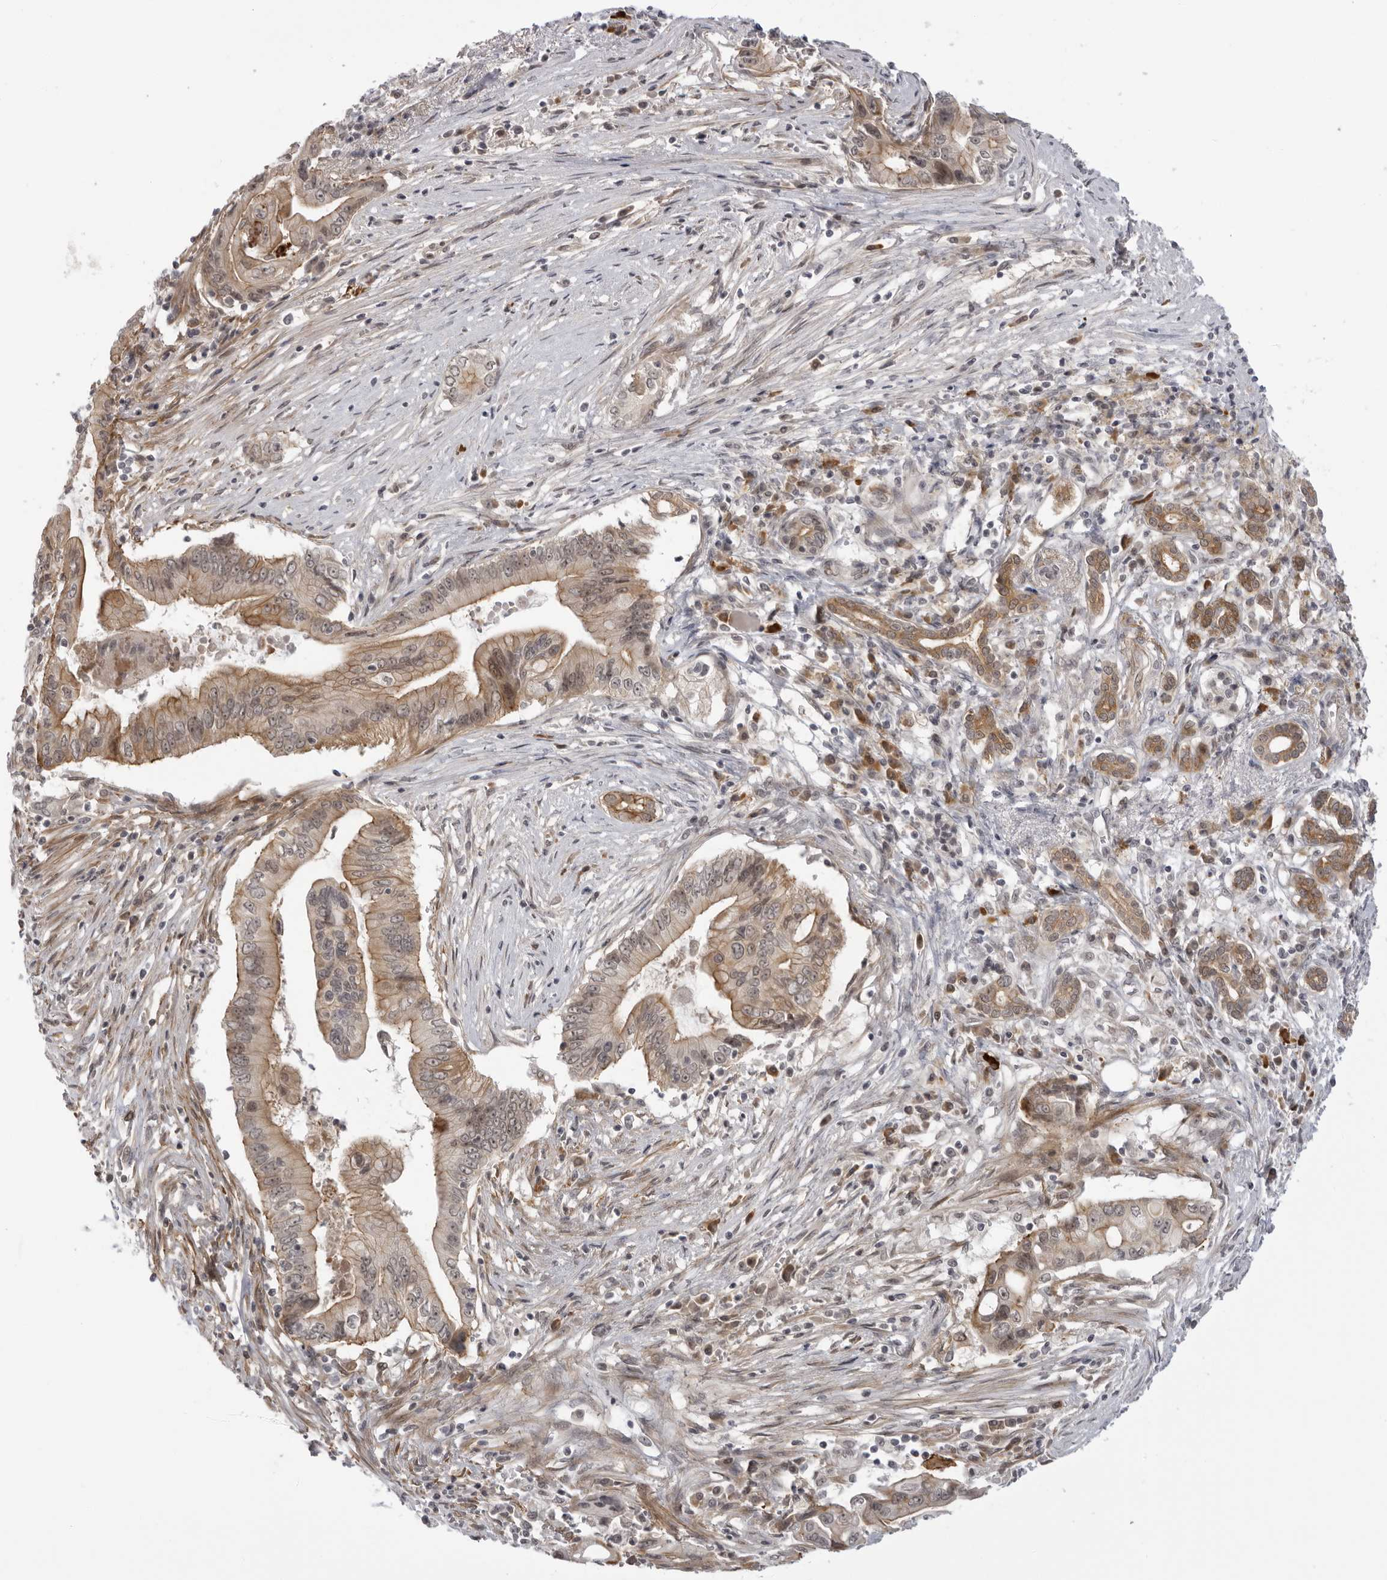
{"staining": {"intensity": "moderate", "quantity": ">75%", "location": "cytoplasmic/membranous,nuclear"}, "tissue": "pancreatic cancer", "cell_type": "Tumor cells", "image_type": "cancer", "snomed": [{"axis": "morphology", "description": "Adenocarcinoma, NOS"}, {"axis": "topography", "description": "Pancreas"}], "caption": "A brown stain shows moderate cytoplasmic/membranous and nuclear positivity of a protein in adenocarcinoma (pancreatic) tumor cells. (DAB (3,3'-diaminobenzidine) IHC, brown staining for protein, blue staining for nuclei).", "gene": "ALPK2", "patient": {"sex": "male", "age": 78}}